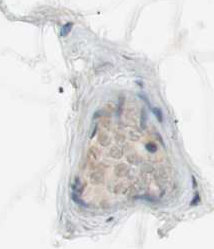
{"staining": {"intensity": "negative", "quantity": "none", "location": "none"}, "tissue": "adipose tissue", "cell_type": "Adipocytes", "image_type": "normal", "snomed": [{"axis": "morphology", "description": "Normal tissue, NOS"}, {"axis": "topography", "description": "Breast"}, {"axis": "topography", "description": "Adipose tissue"}], "caption": "High power microscopy micrograph of an immunohistochemistry image of unremarkable adipose tissue, revealing no significant positivity in adipocytes.", "gene": "SEC16A", "patient": {"sex": "female", "age": 25}}